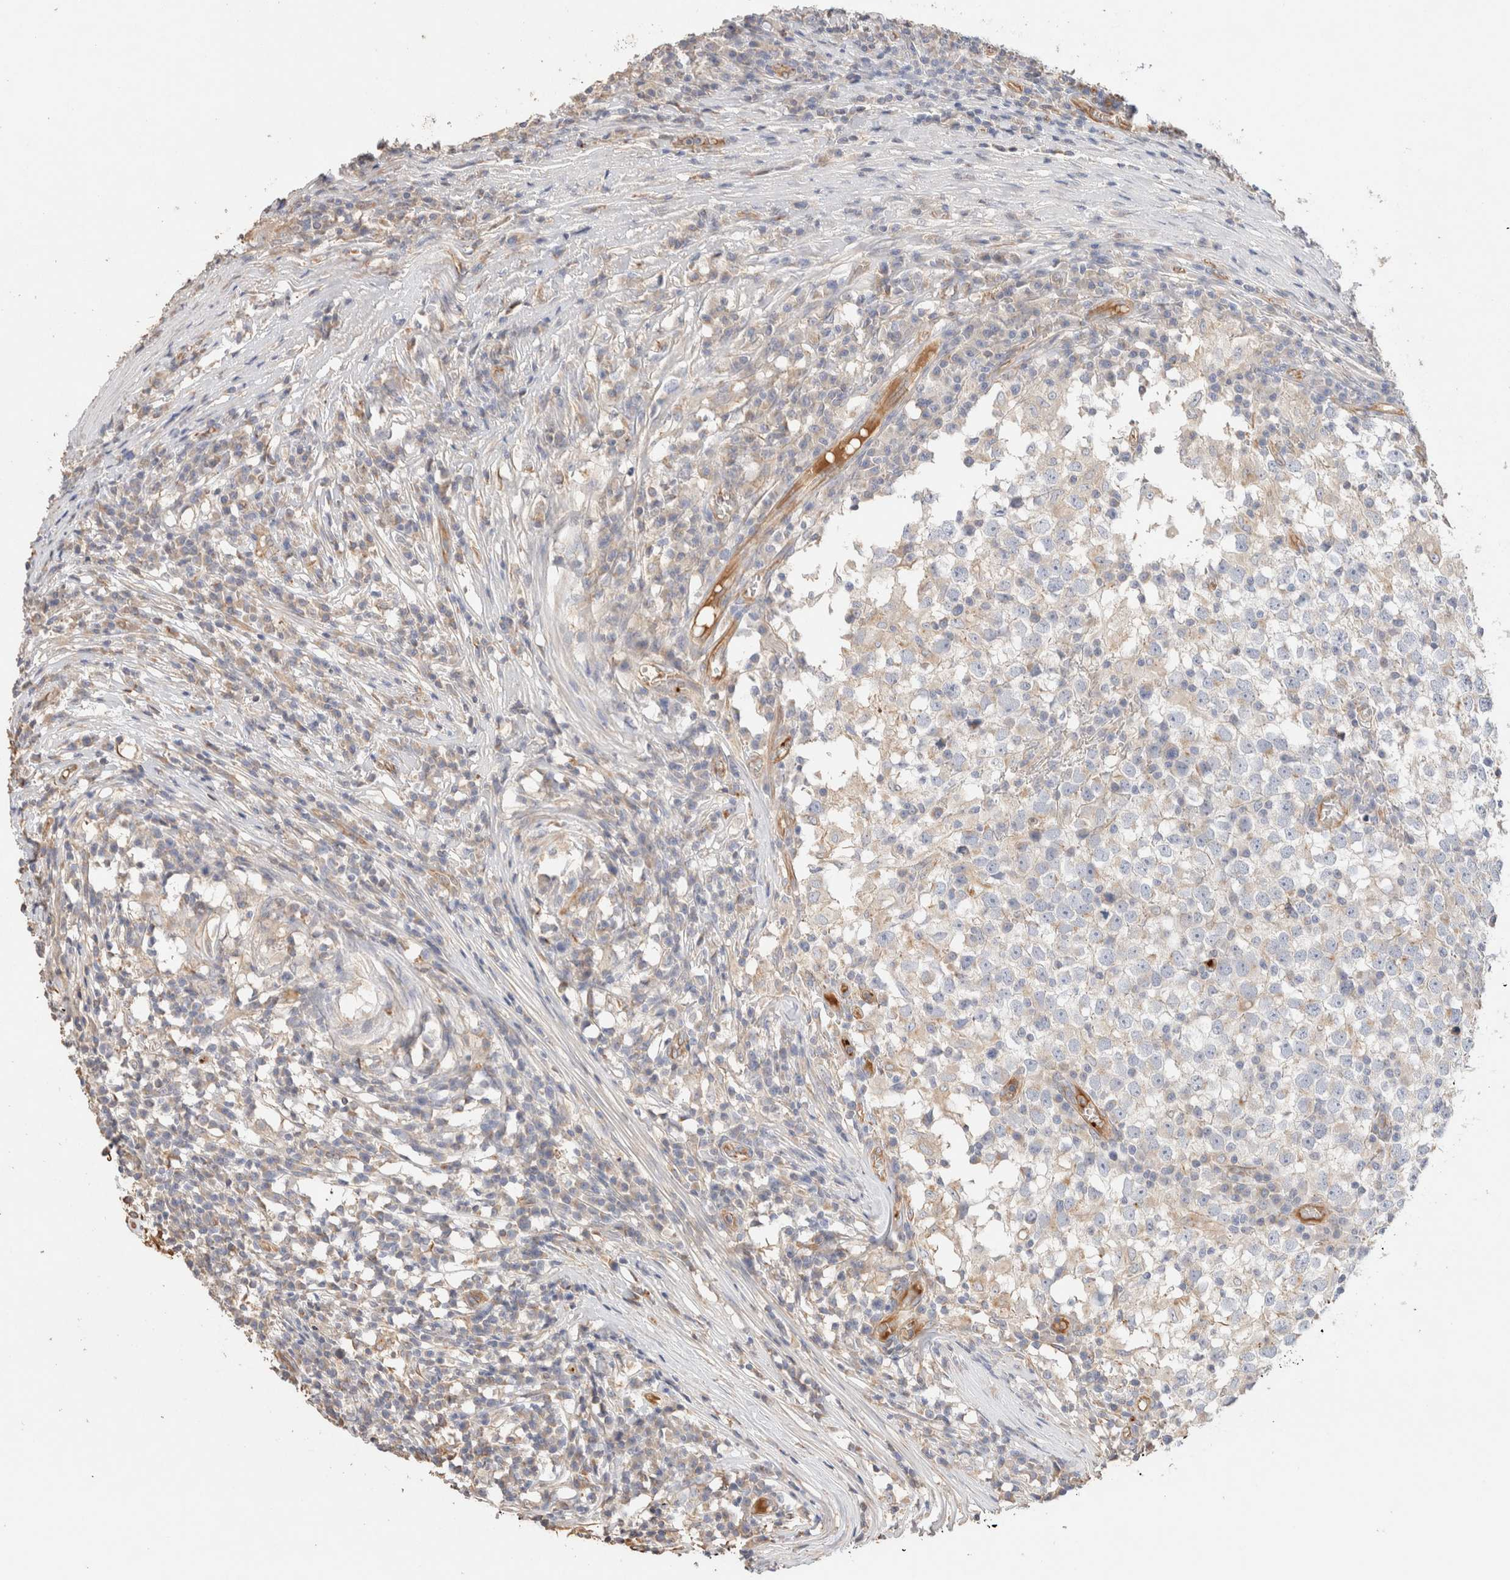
{"staining": {"intensity": "negative", "quantity": "none", "location": "none"}, "tissue": "testis cancer", "cell_type": "Tumor cells", "image_type": "cancer", "snomed": [{"axis": "morphology", "description": "Seminoma, NOS"}, {"axis": "topography", "description": "Testis"}], "caption": "This is a photomicrograph of immunohistochemistry staining of testis cancer (seminoma), which shows no staining in tumor cells.", "gene": "PROS1", "patient": {"sex": "male", "age": 65}}